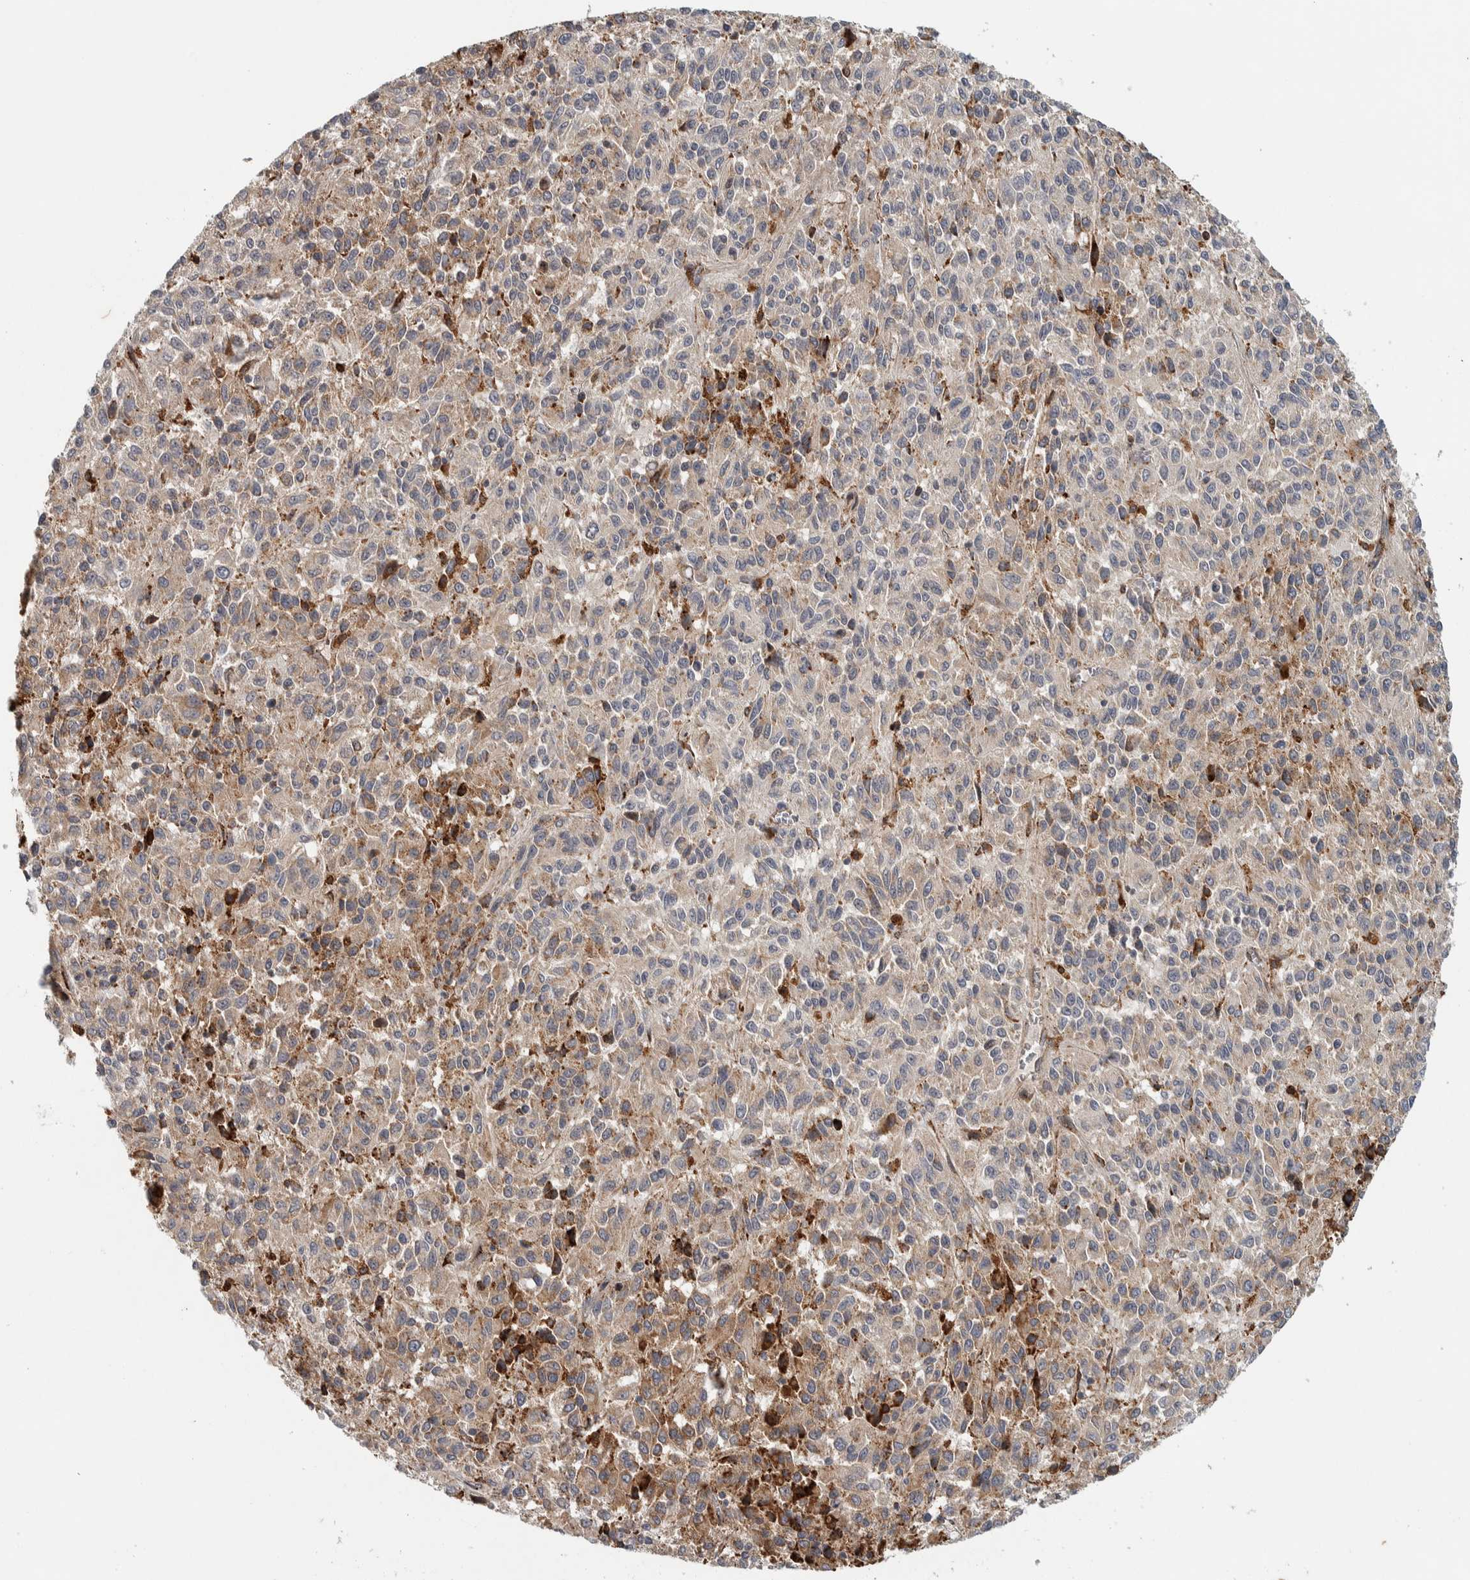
{"staining": {"intensity": "moderate", "quantity": "<25%", "location": "cytoplasmic/membranous"}, "tissue": "melanoma", "cell_type": "Tumor cells", "image_type": "cancer", "snomed": [{"axis": "morphology", "description": "Malignant melanoma, Metastatic site"}, {"axis": "topography", "description": "Lung"}], "caption": "This histopathology image displays IHC staining of malignant melanoma (metastatic site), with low moderate cytoplasmic/membranous staining in about <25% of tumor cells.", "gene": "ADPRM", "patient": {"sex": "male", "age": 64}}